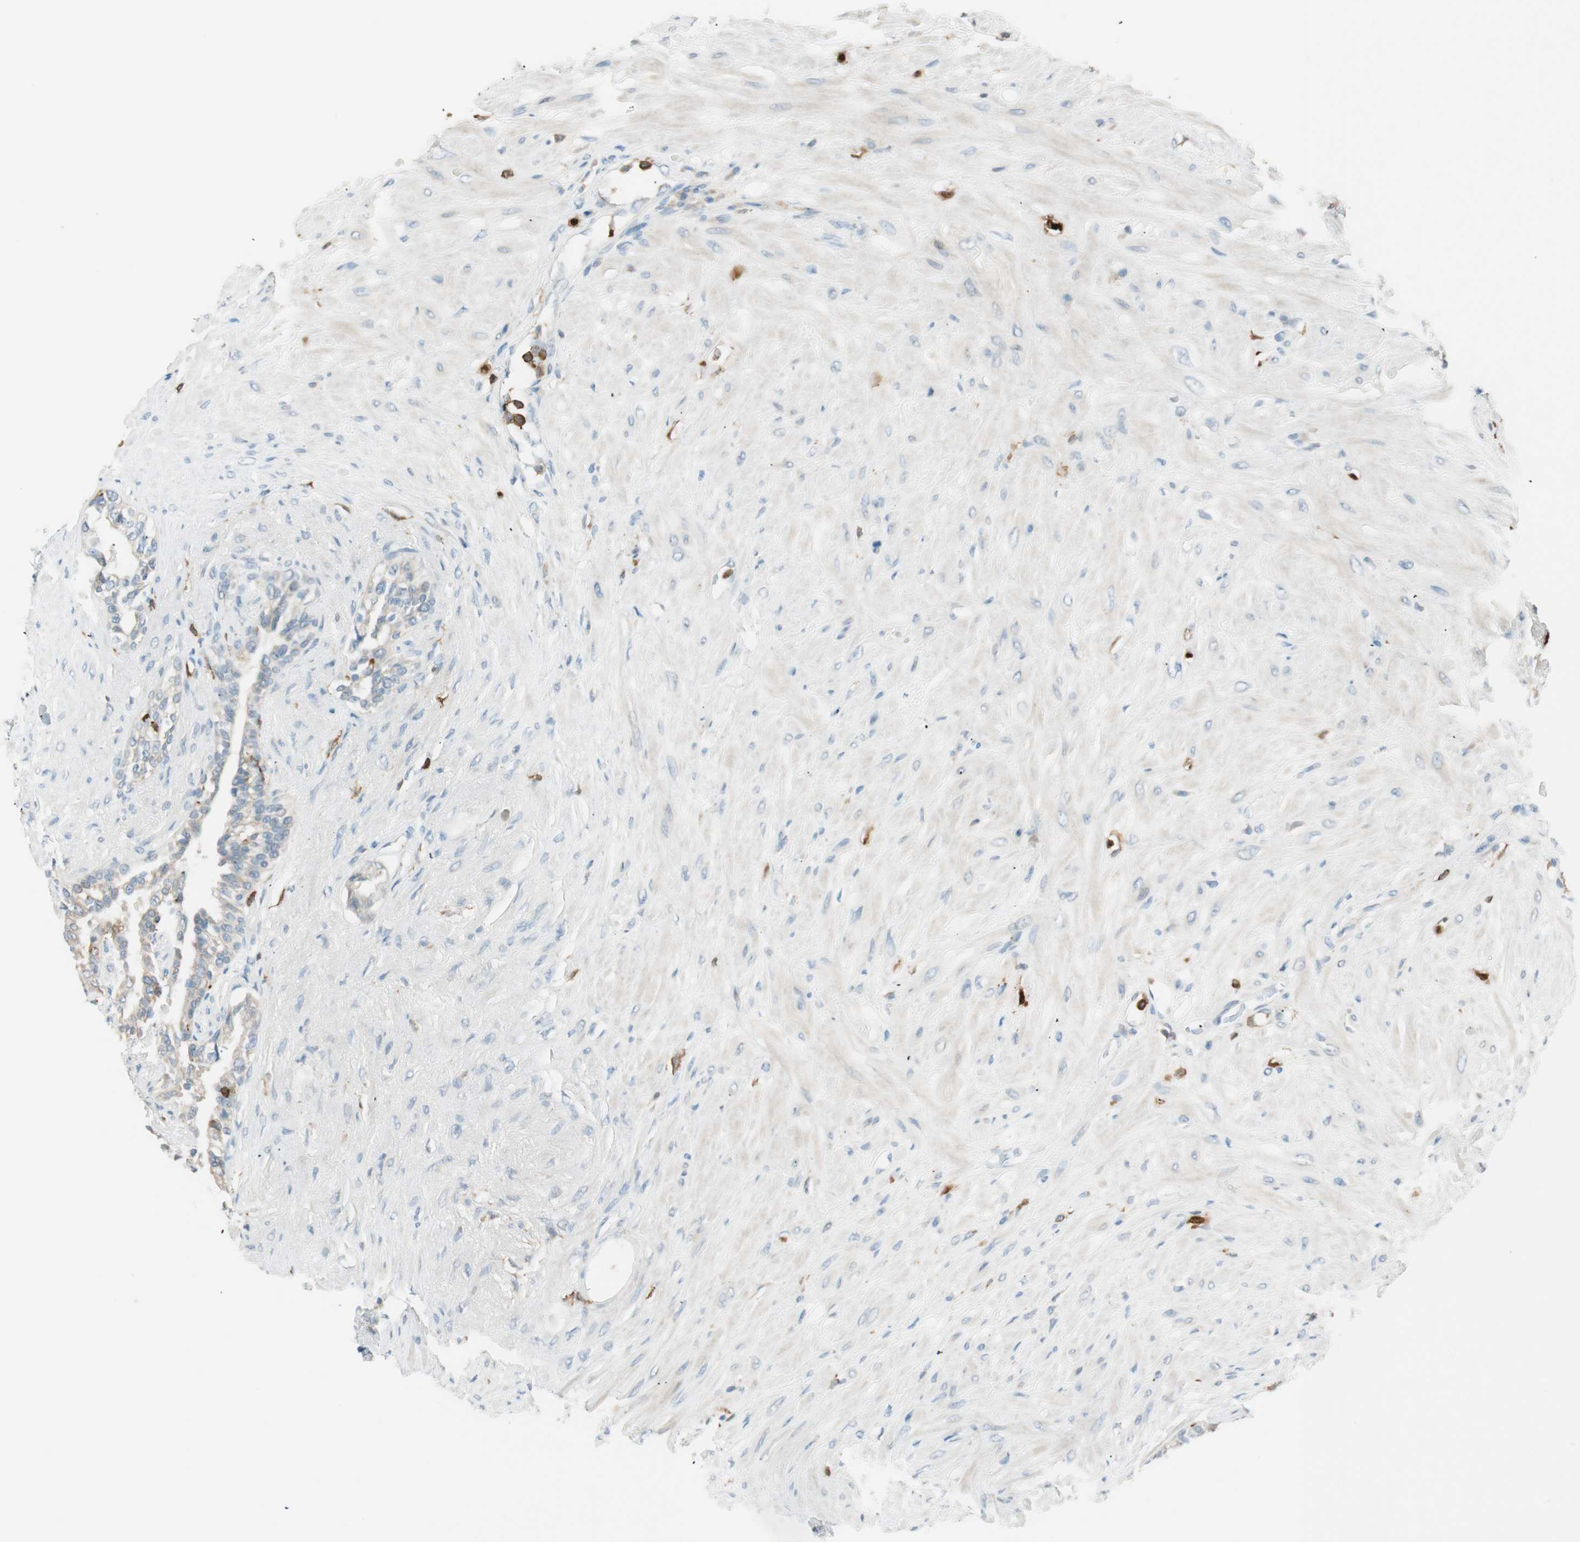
{"staining": {"intensity": "weak", "quantity": "<25%", "location": "cytoplasmic/membranous"}, "tissue": "seminal vesicle", "cell_type": "Glandular cells", "image_type": "normal", "snomed": [{"axis": "morphology", "description": "Normal tissue, NOS"}, {"axis": "topography", "description": "Seminal veicle"}], "caption": "Protein analysis of benign seminal vesicle shows no significant staining in glandular cells.", "gene": "HPGD", "patient": {"sex": "male", "age": 61}}